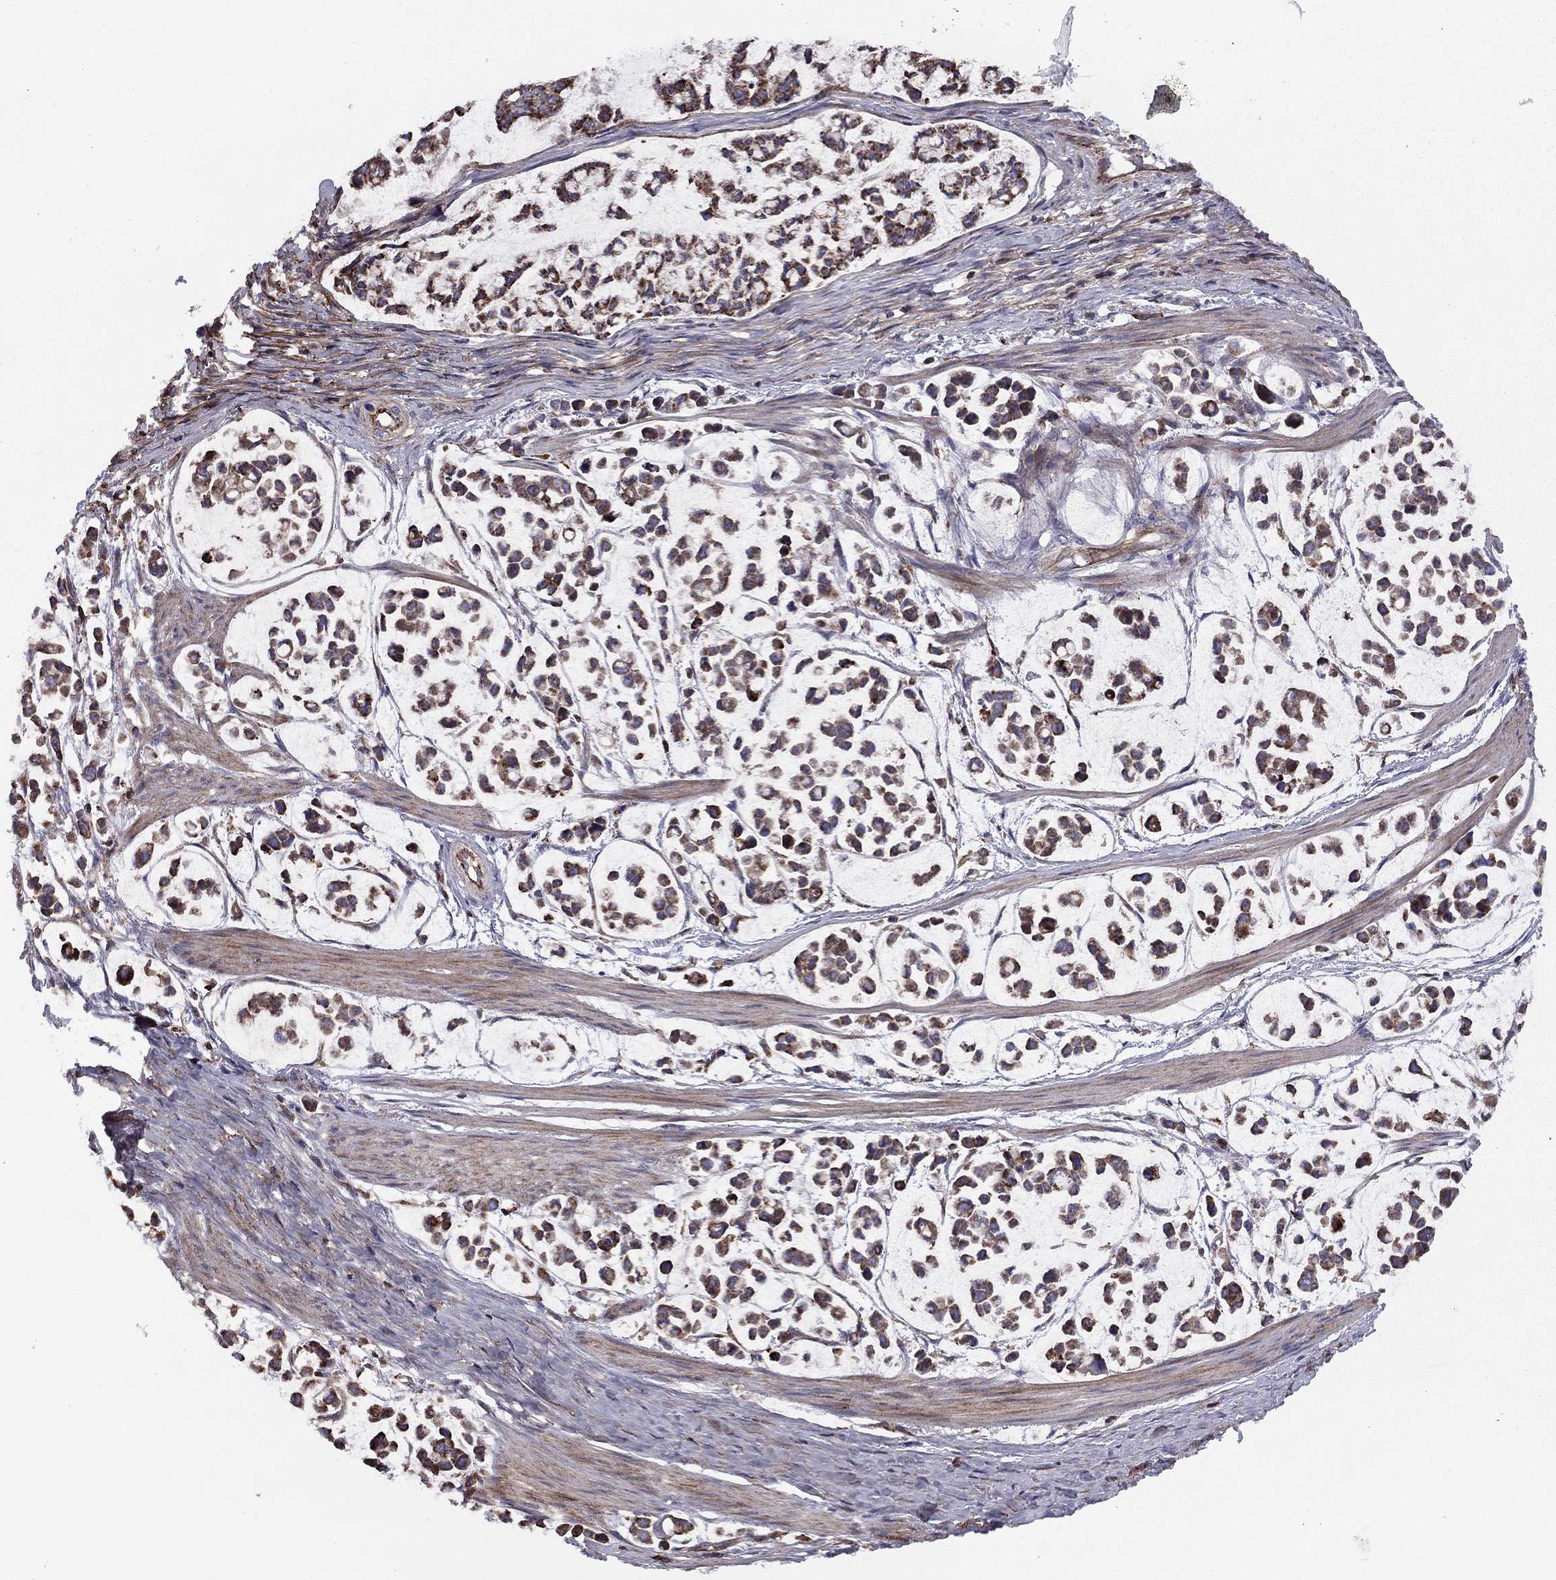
{"staining": {"intensity": "strong", "quantity": ">75%", "location": "cytoplasmic/membranous"}, "tissue": "stomach cancer", "cell_type": "Tumor cells", "image_type": "cancer", "snomed": [{"axis": "morphology", "description": "Adenocarcinoma, NOS"}, {"axis": "topography", "description": "Stomach"}], "caption": "Brown immunohistochemical staining in adenocarcinoma (stomach) demonstrates strong cytoplasmic/membranous expression in about >75% of tumor cells. (Stains: DAB (3,3'-diaminobenzidine) in brown, nuclei in blue, Microscopy: brightfield microscopy at high magnification).", "gene": "ALG6", "patient": {"sex": "male", "age": 82}}